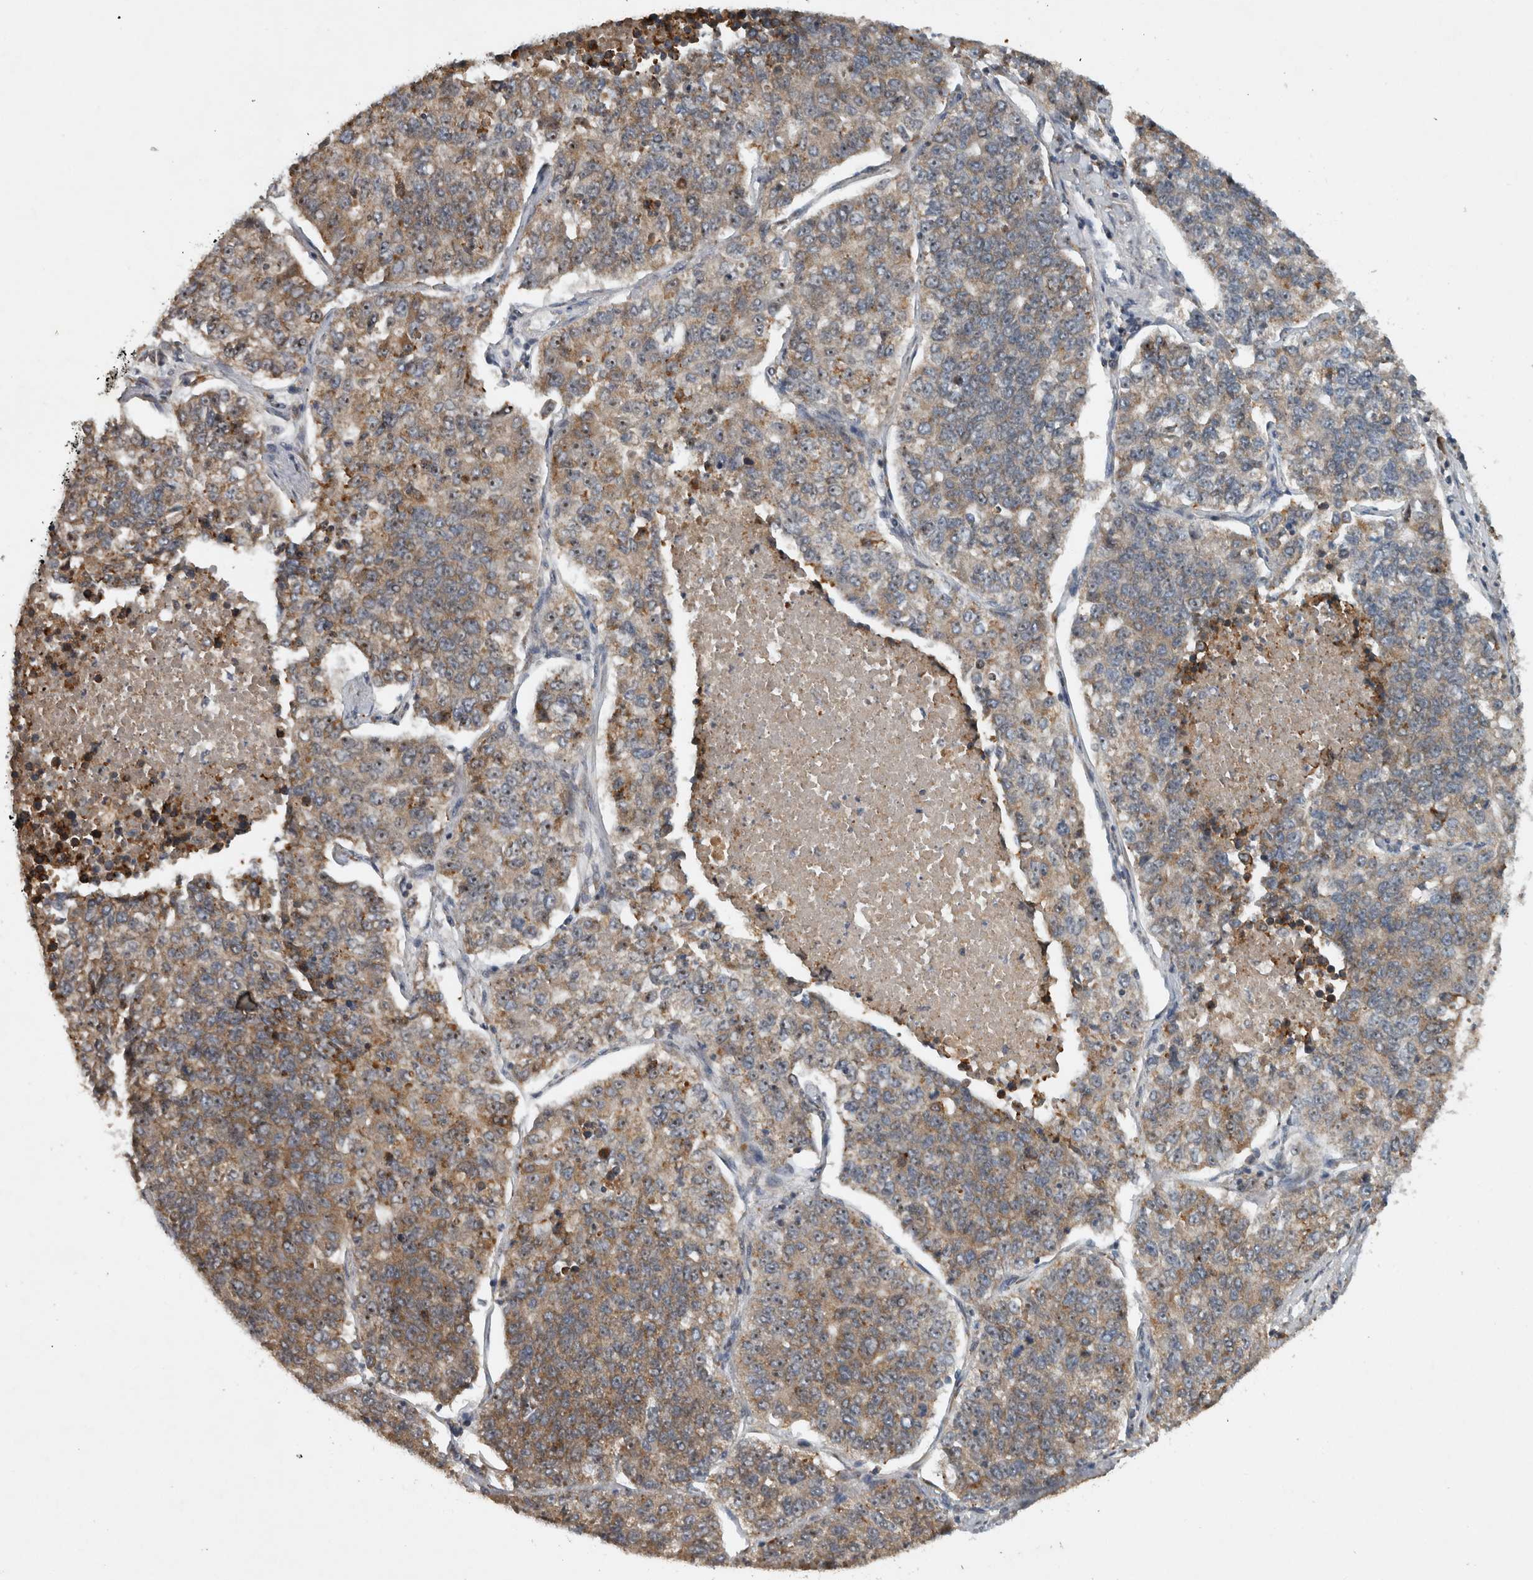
{"staining": {"intensity": "moderate", "quantity": ">75%", "location": "cytoplasmic/membranous,nuclear"}, "tissue": "lung cancer", "cell_type": "Tumor cells", "image_type": "cancer", "snomed": [{"axis": "morphology", "description": "Adenocarcinoma, NOS"}, {"axis": "topography", "description": "Lung"}], "caption": "Brown immunohistochemical staining in human lung cancer (adenocarcinoma) displays moderate cytoplasmic/membranous and nuclear staining in about >75% of tumor cells. The protein of interest is stained brown, and the nuclei are stained in blue (DAB (3,3'-diaminobenzidine) IHC with brightfield microscopy, high magnification).", "gene": "GPR137B", "patient": {"sex": "male", "age": 49}}